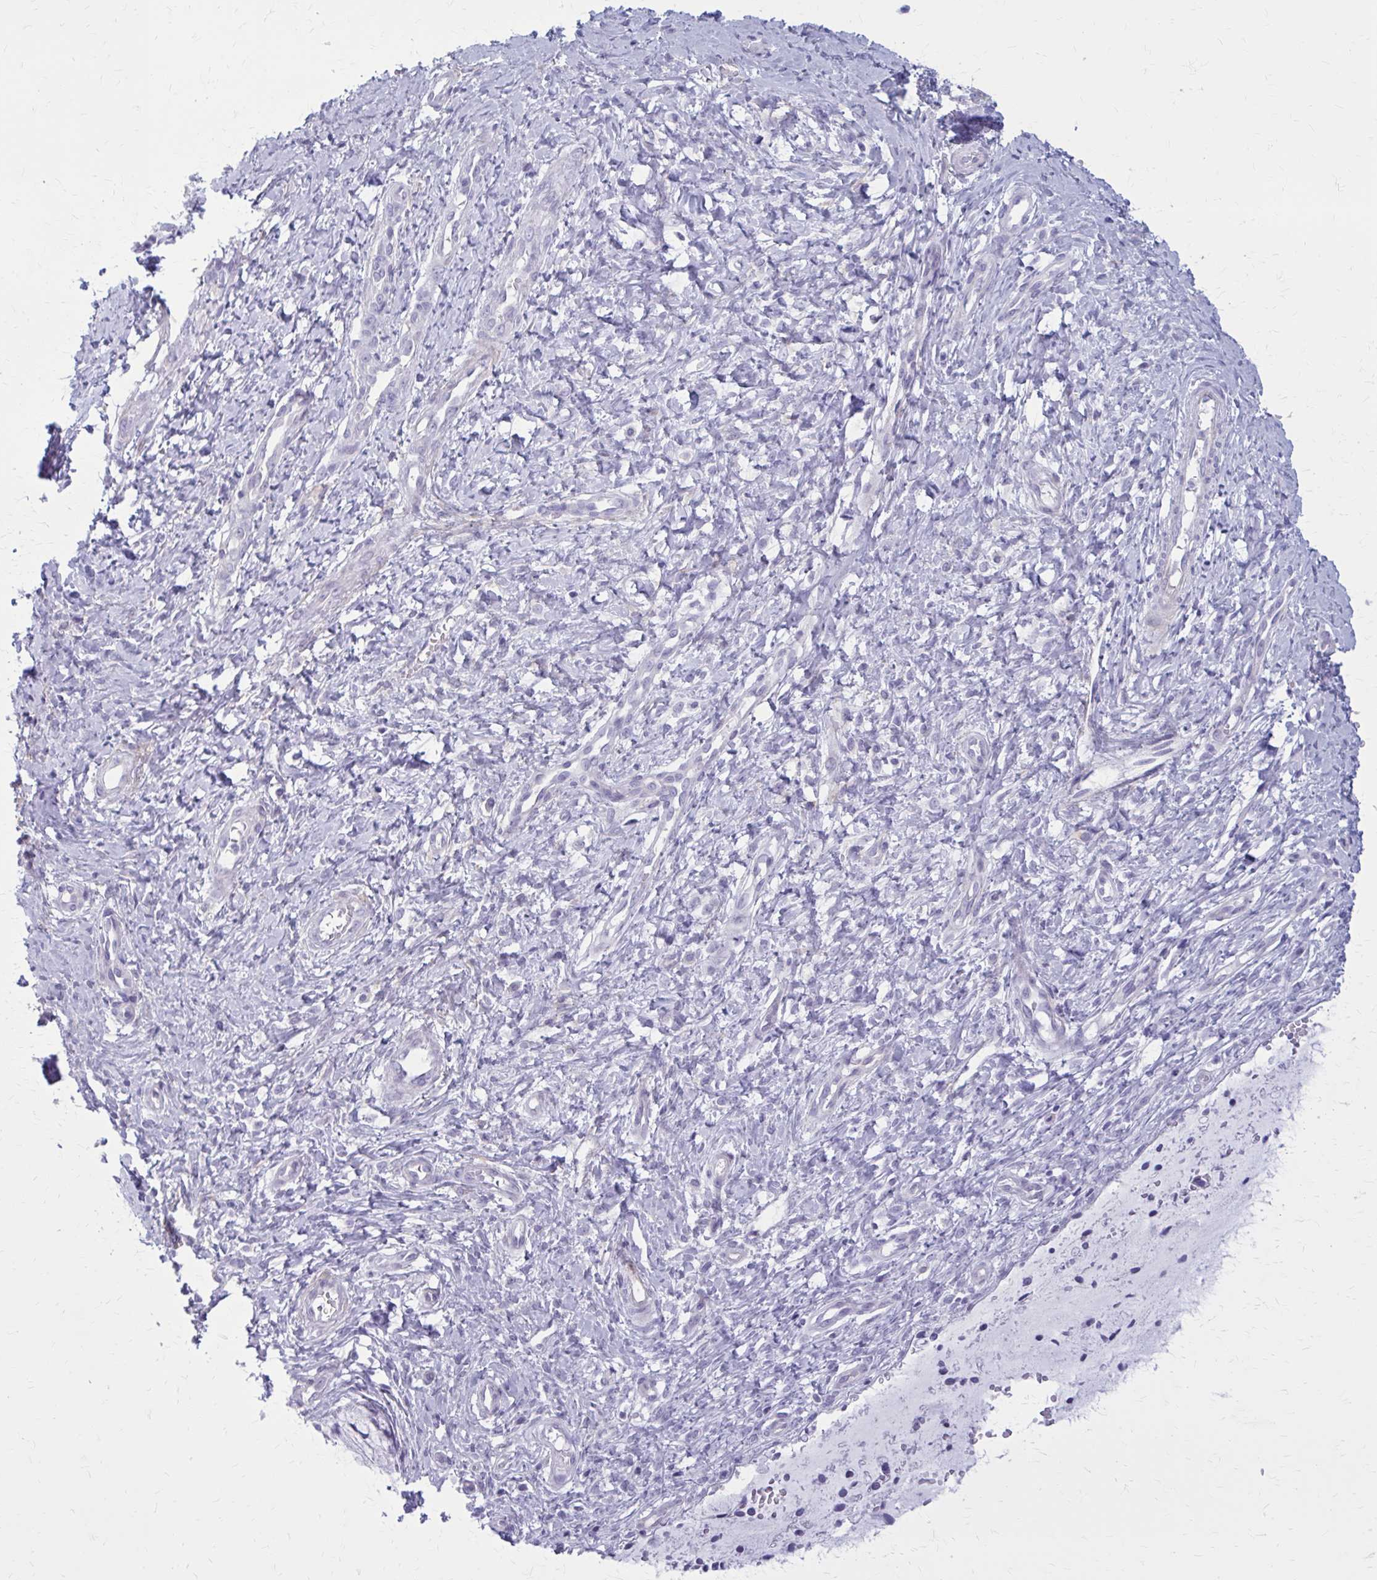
{"staining": {"intensity": "negative", "quantity": "none", "location": "none"}, "tissue": "cervix", "cell_type": "Glandular cells", "image_type": "normal", "snomed": [{"axis": "morphology", "description": "Normal tissue, NOS"}, {"axis": "topography", "description": "Cervix"}], "caption": "High power microscopy histopathology image of an immunohistochemistry (IHC) image of benign cervix, revealing no significant expression in glandular cells. (DAB (3,3'-diaminobenzidine) IHC visualized using brightfield microscopy, high magnification).", "gene": "CASQ2", "patient": {"sex": "female", "age": 37}}